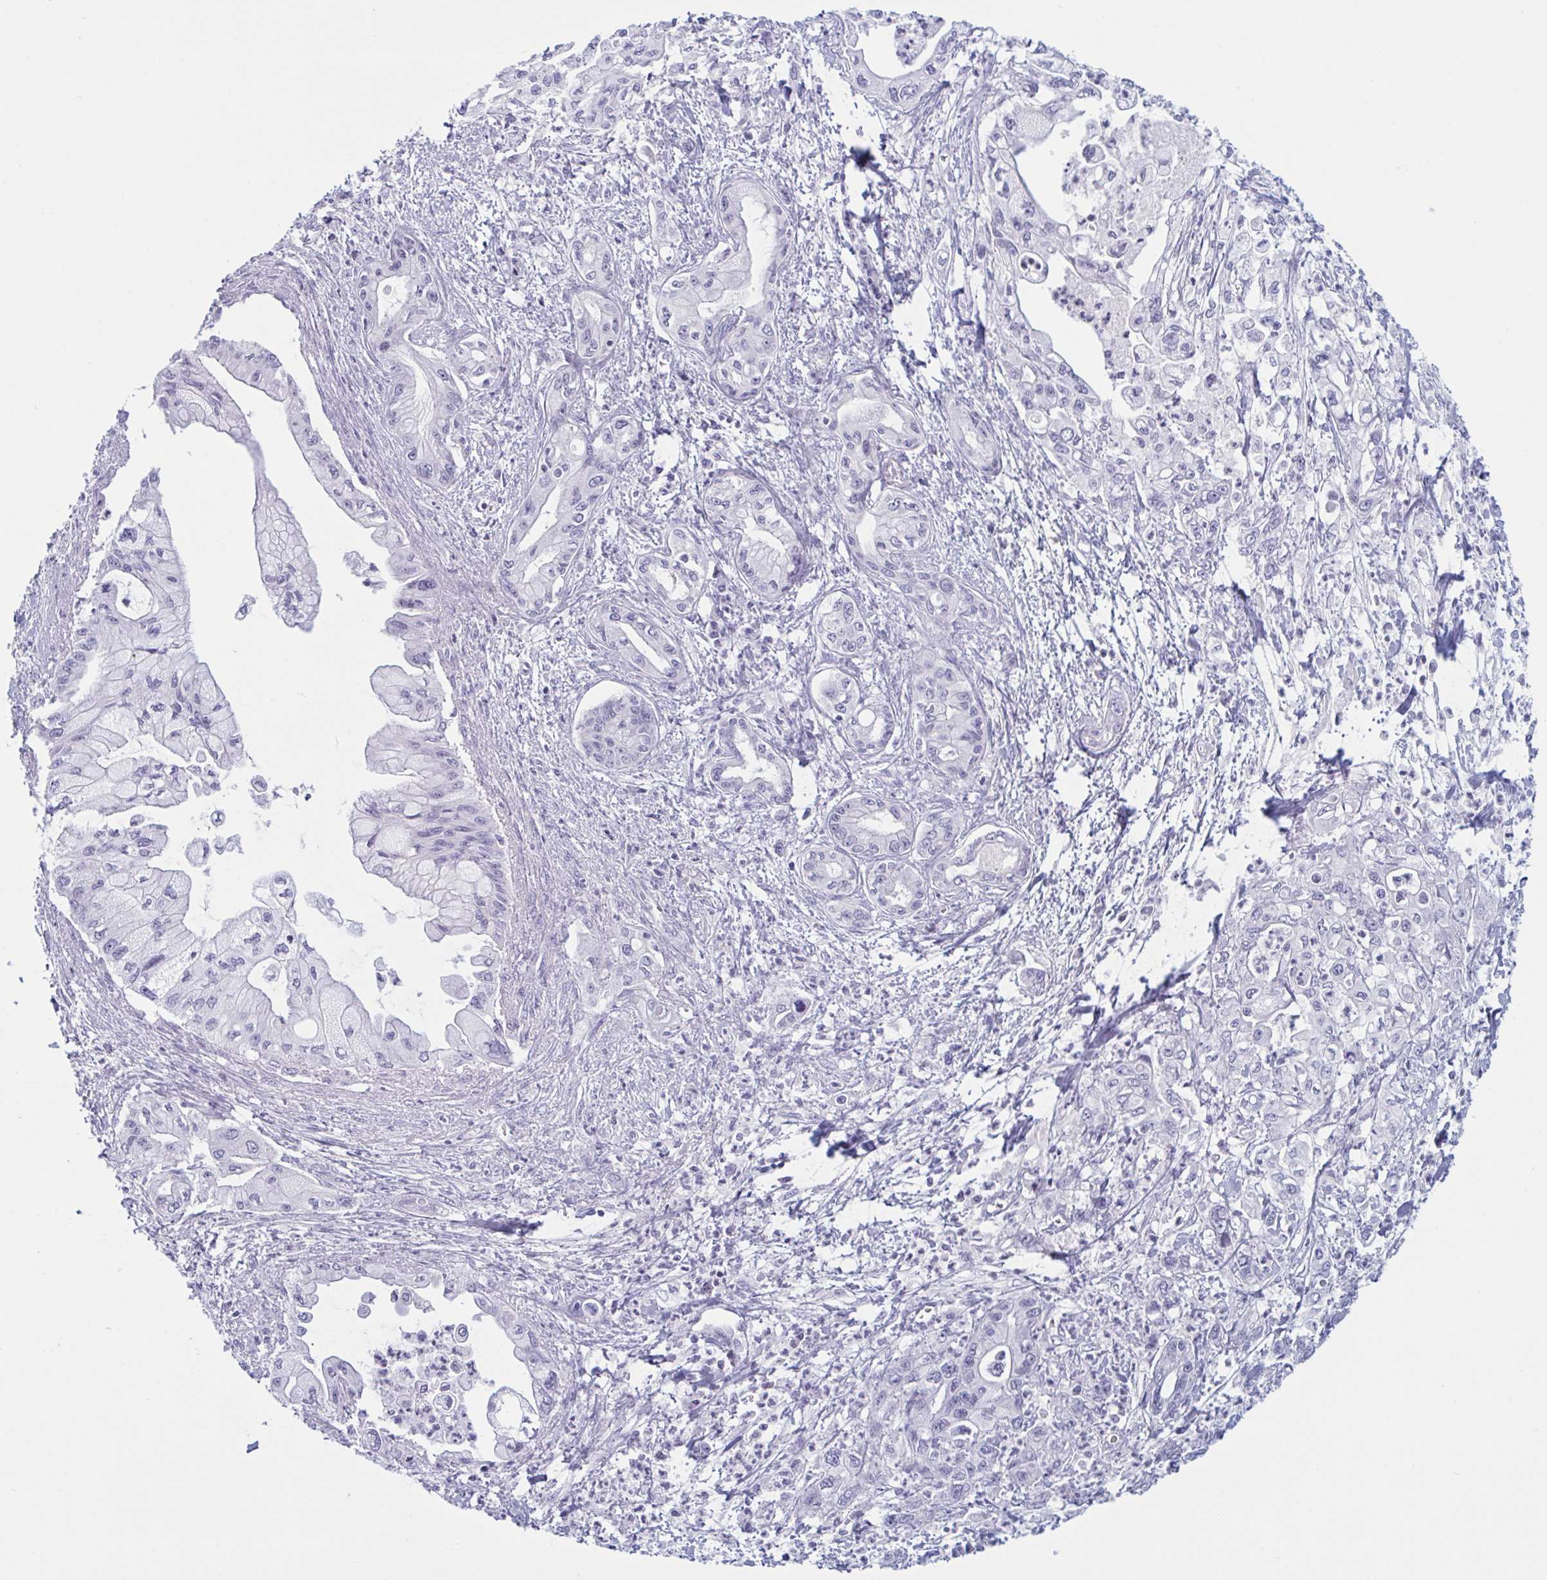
{"staining": {"intensity": "negative", "quantity": "none", "location": "none"}, "tissue": "pancreatic cancer", "cell_type": "Tumor cells", "image_type": "cancer", "snomed": [{"axis": "morphology", "description": "Adenocarcinoma, NOS"}, {"axis": "topography", "description": "Pancreas"}], "caption": "Pancreatic cancer (adenocarcinoma) was stained to show a protein in brown. There is no significant positivity in tumor cells. The staining is performed using DAB brown chromogen with nuclei counter-stained in using hematoxylin.", "gene": "NAA30", "patient": {"sex": "male", "age": 61}}